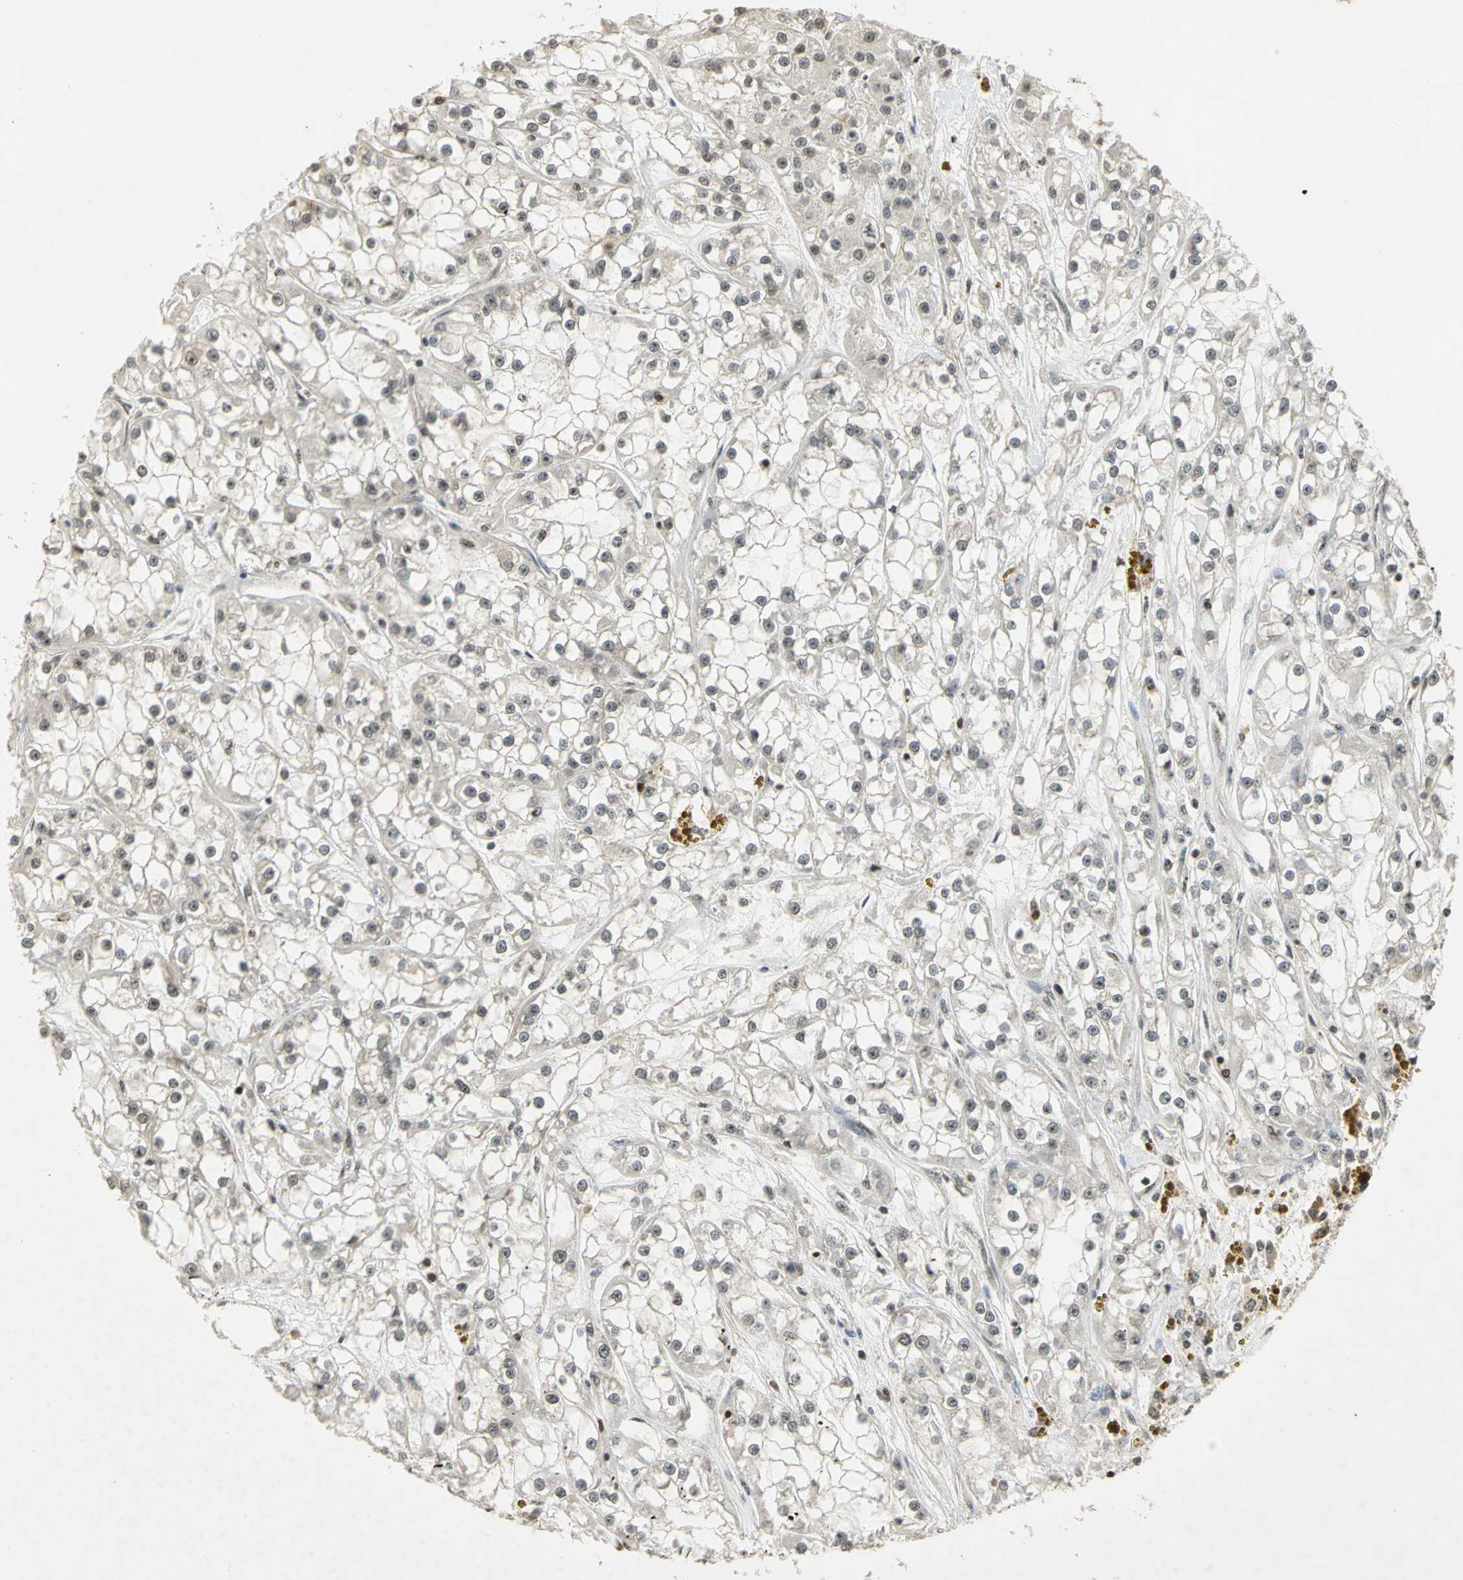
{"staining": {"intensity": "negative", "quantity": "none", "location": "none"}, "tissue": "renal cancer", "cell_type": "Tumor cells", "image_type": "cancer", "snomed": [{"axis": "morphology", "description": "Adenocarcinoma, NOS"}, {"axis": "topography", "description": "Kidney"}], "caption": "Image shows no protein staining in tumor cells of adenocarcinoma (renal) tissue.", "gene": "IL16", "patient": {"sex": "female", "age": 52}}